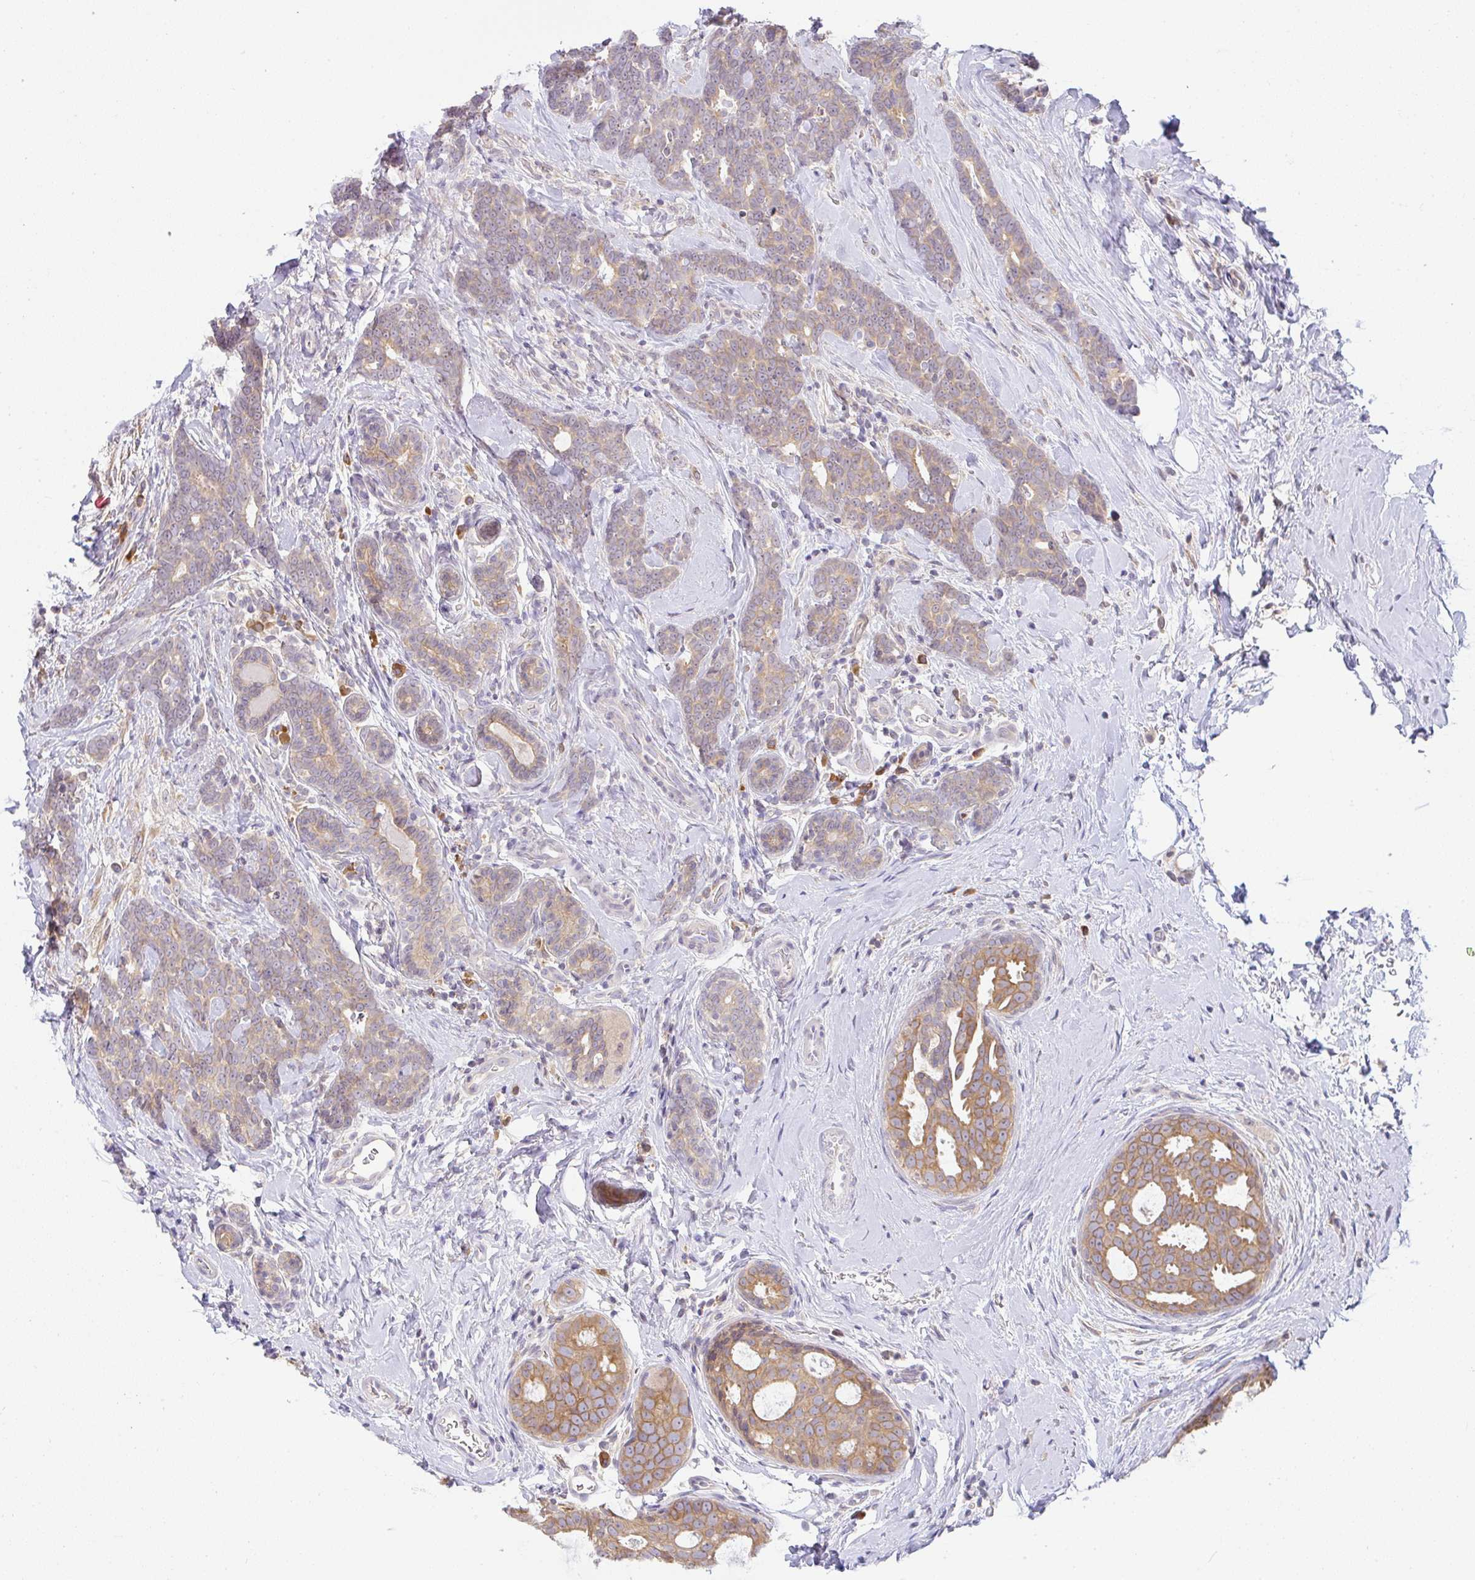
{"staining": {"intensity": "moderate", "quantity": ">75%", "location": "cytoplasmic/membranous"}, "tissue": "breast cancer", "cell_type": "Tumor cells", "image_type": "cancer", "snomed": [{"axis": "morphology", "description": "Duct carcinoma"}, {"axis": "topography", "description": "Breast"}], "caption": "Immunohistochemical staining of breast cancer displays medium levels of moderate cytoplasmic/membranous expression in about >75% of tumor cells.", "gene": "DERL2", "patient": {"sex": "female", "age": 71}}